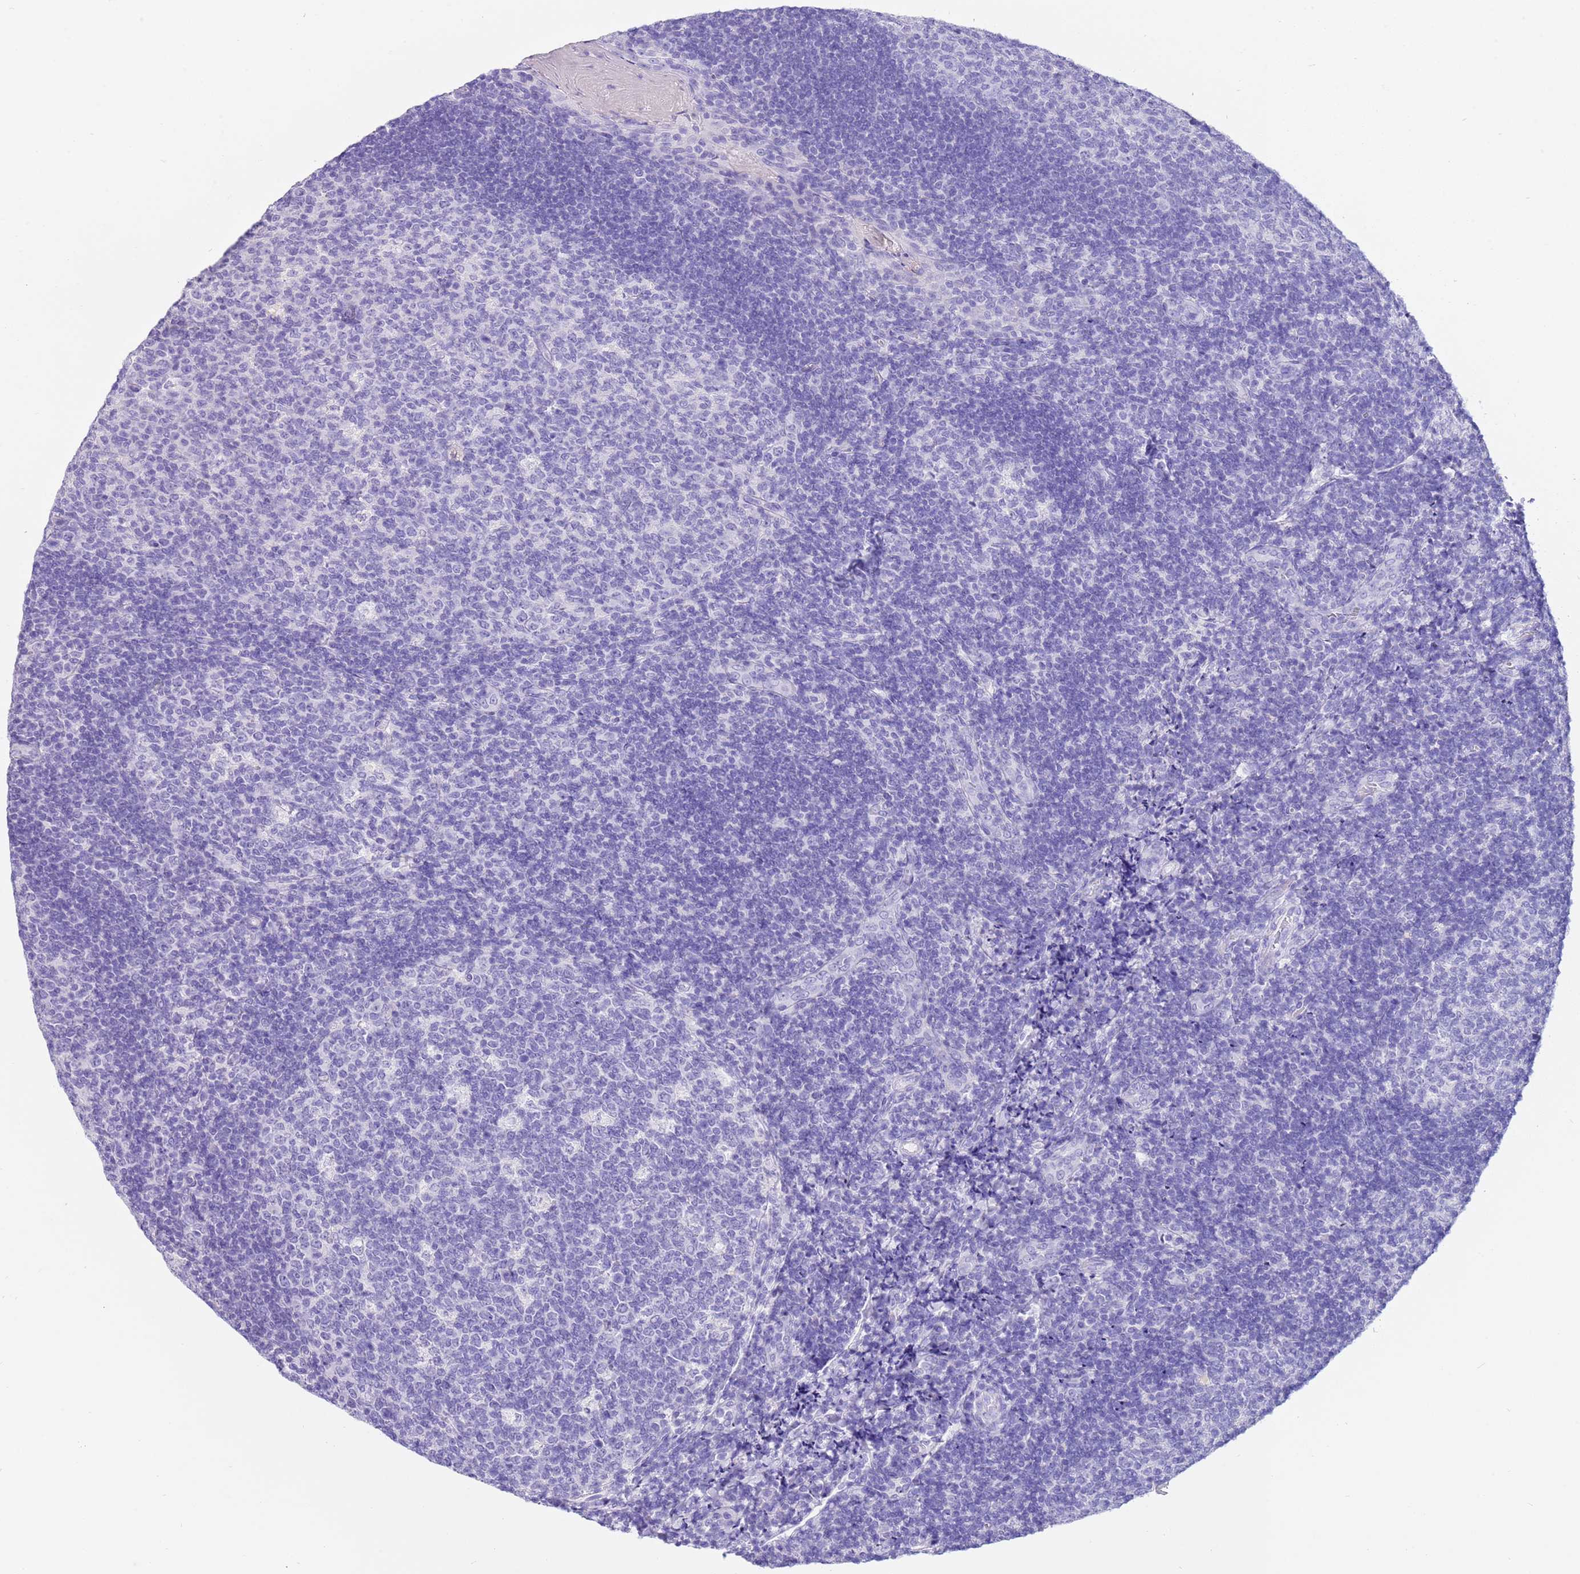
{"staining": {"intensity": "negative", "quantity": "none", "location": "none"}, "tissue": "tonsil", "cell_type": "Germinal center cells", "image_type": "normal", "snomed": [{"axis": "morphology", "description": "Normal tissue, NOS"}, {"axis": "topography", "description": "Tonsil"}], "caption": "Photomicrograph shows no protein staining in germinal center cells of unremarkable tonsil. The staining was performed using DAB (3,3'-diaminobenzidine) to visualize the protein expression in brown, while the nuclei were stained in blue with hematoxylin (Magnification: 20x).", "gene": "CPB1", "patient": {"sex": "male", "age": 17}}